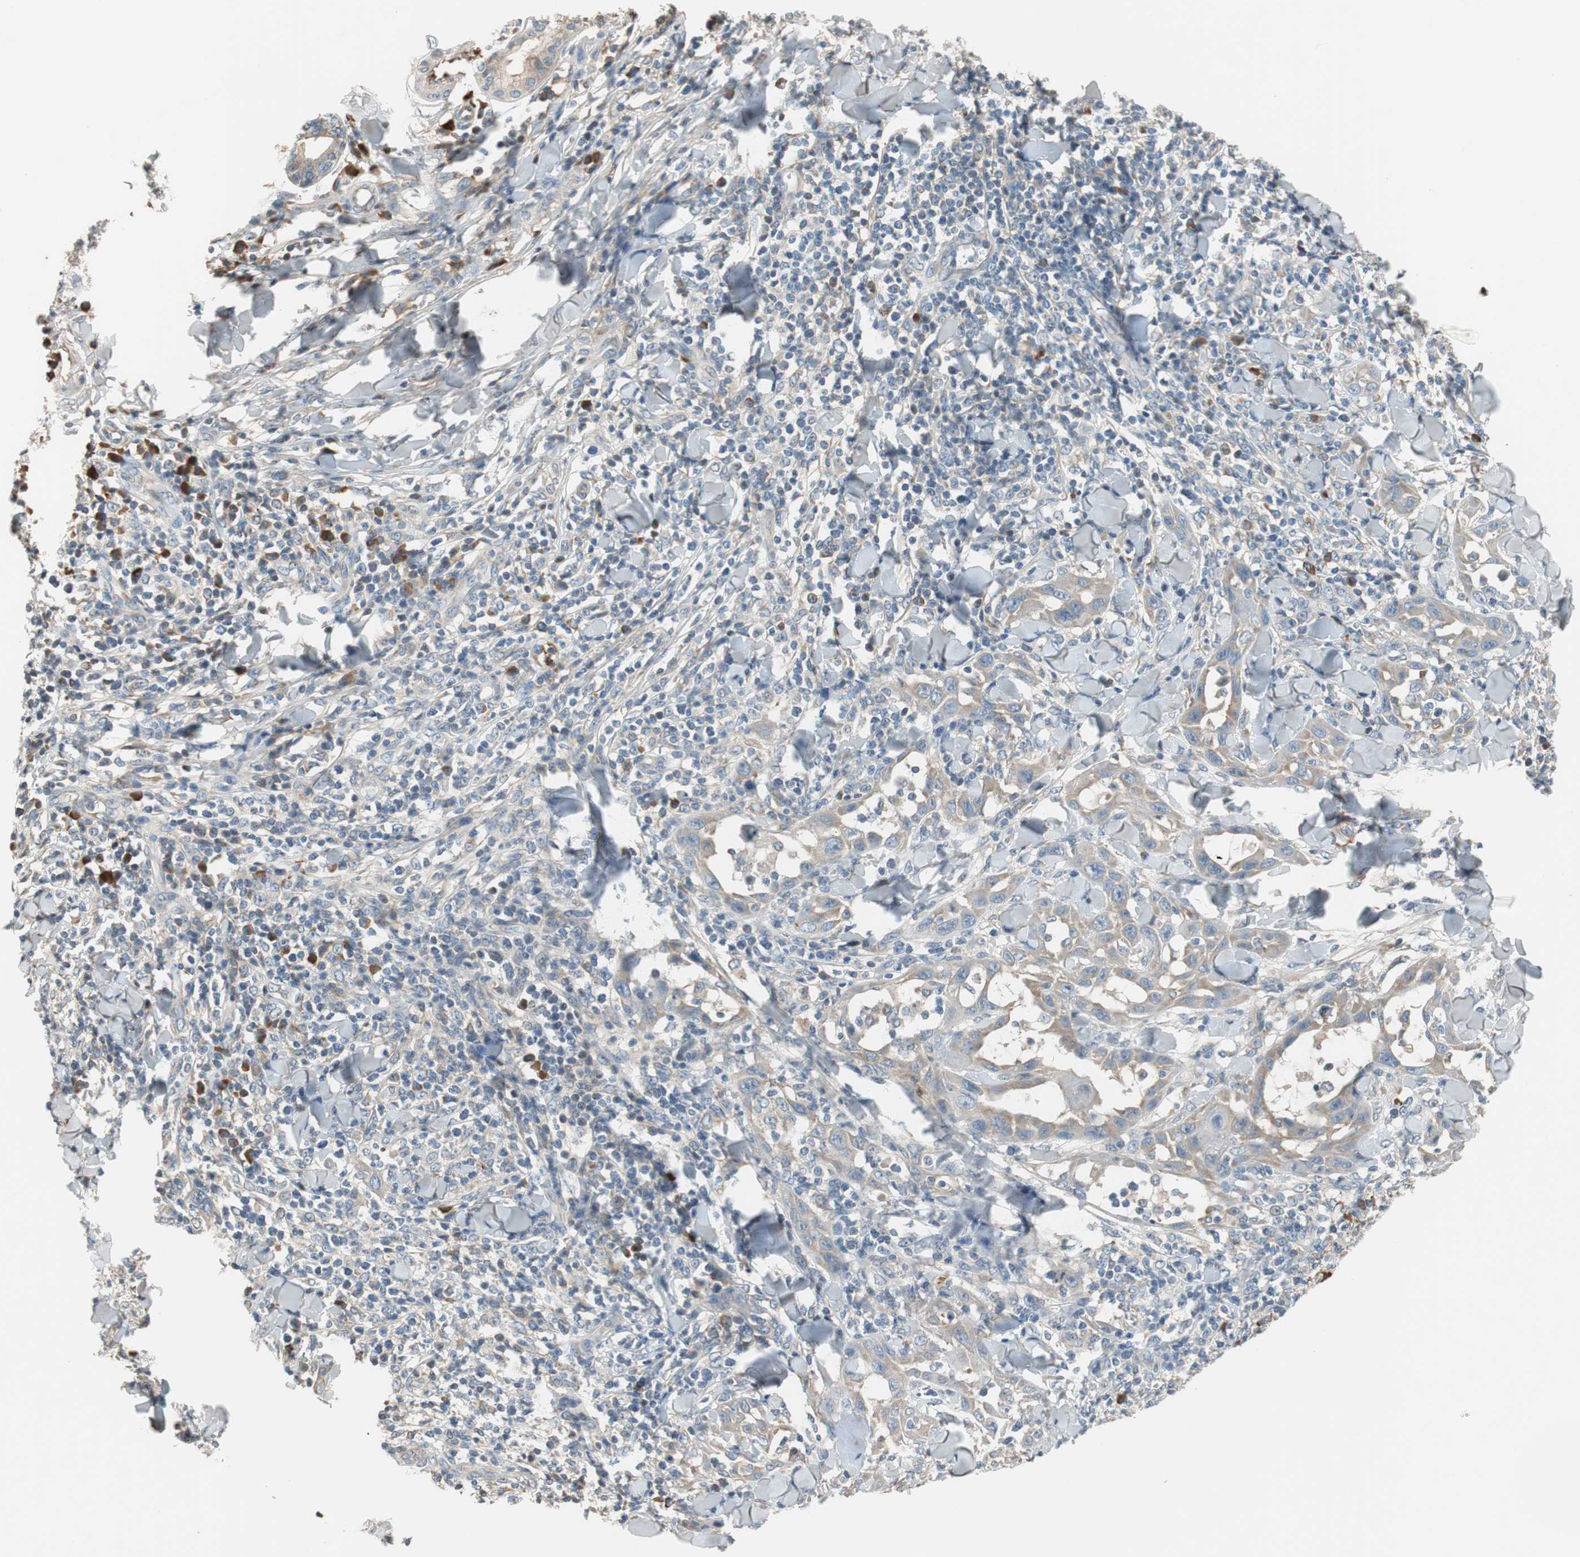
{"staining": {"intensity": "weak", "quantity": ">75%", "location": "cytoplasmic/membranous"}, "tissue": "skin cancer", "cell_type": "Tumor cells", "image_type": "cancer", "snomed": [{"axis": "morphology", "description": "Squamous cell carcinoma, NOS"}, {"axis": "topography", "description": "Skin"}], "caption": "Skin squamous cell carcinoma stained with DAB immunohistochemistry (IHC) shows low levels of weak cytoplasmic/membranous positivity in approximately >75% of tumor cells.", "gene": "C4A", "patient": {"sex": "male", "age": 24}}